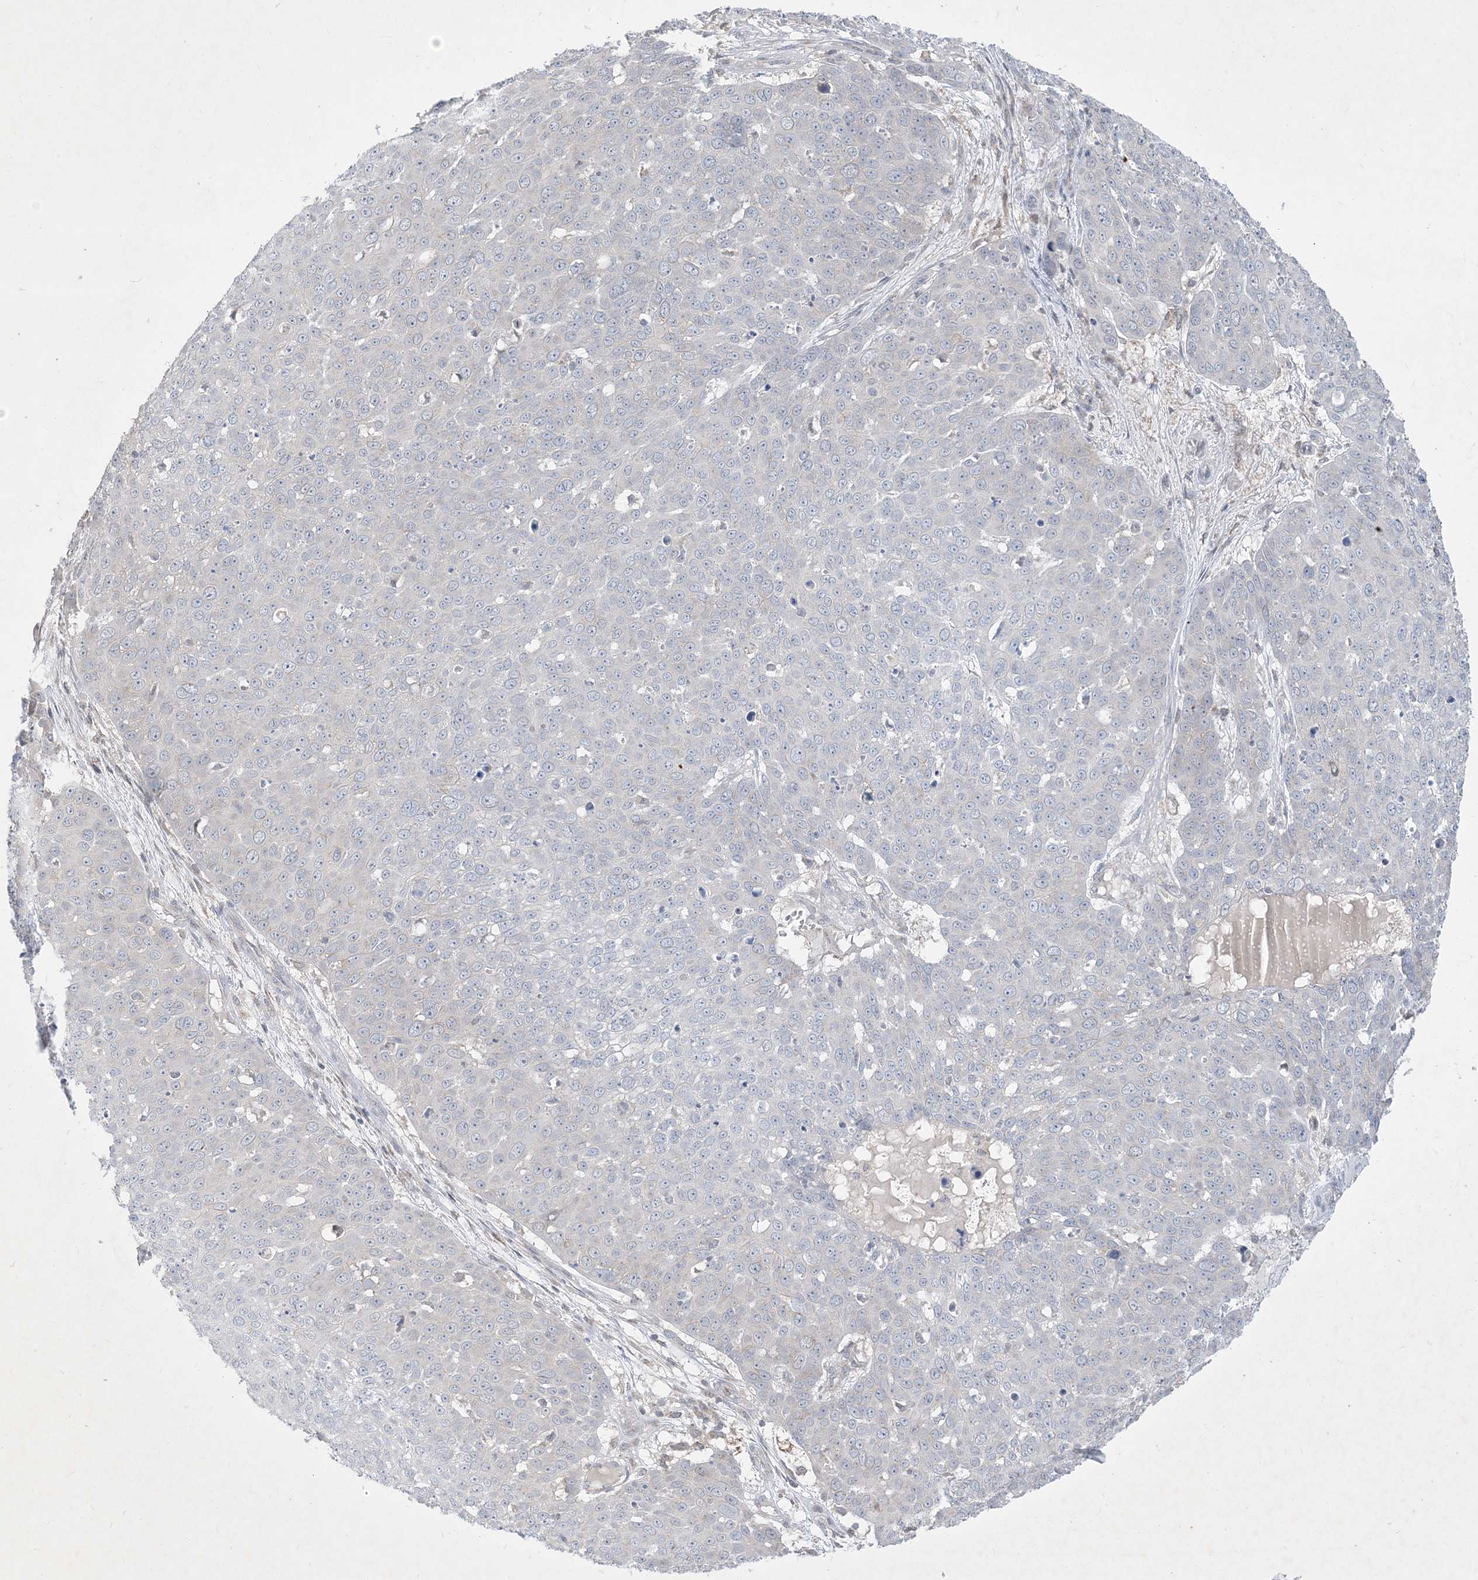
{"staining": {"intensity": "negative", "quantity": "none", "location": "none"}, "tissue": "skin cancer", "cell_type": "Tumor cells", "image_type": "cancer", "snomed": [{"axis": "morphology", "description": "Squamous cell carcinoma, NOS"}, {"axis": "topography", "description": "Skin"}], "caption": "Protein analysis of skin cancer (squamous cell carcinoma) reveals no significant expression in tumor cells. (Stains: DAB (3,3'-diaminobenzidine) immunohistochemistry with hematoxylin counter stain, Microscopy: brightfield microscopy at high magnification).", "gene": "CCDC14", "patient": {"sex": "male", "age": 71}}